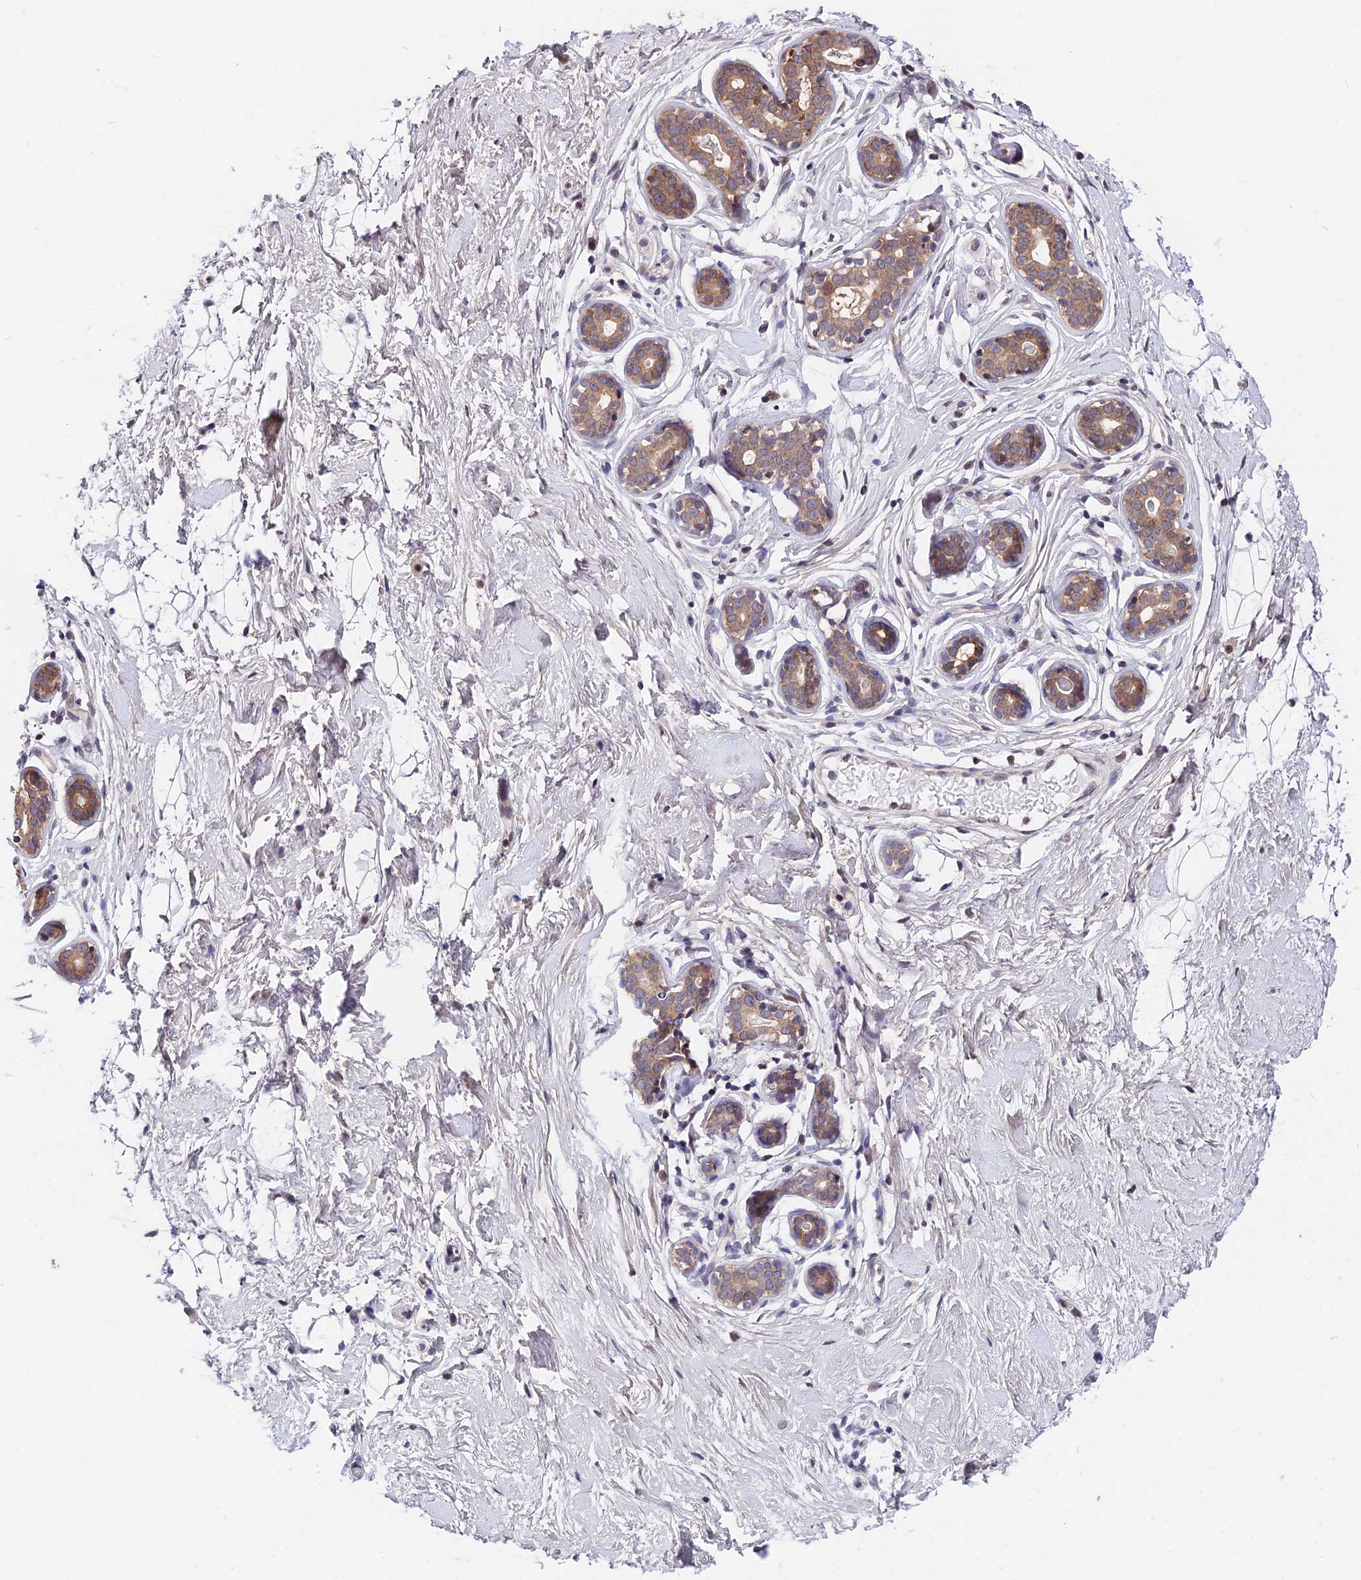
{"staining": {"intensity": "negative", "quantity": "none", "location": "none"}, "tissue": "breast", "cell_type": "Adipocytes", "image_type": "normal", "snomed": [{"axis": "morphology", "description": "Normal tissue, NOS"}, {"axis": "topography", "description": "Breast"}], "caption": "Immunohistochemistry (IHC) of unremarkable human breast reveals no staining in adipocytes.", "gene": "INPP4A", "patient": {"sex": "female", "age": 23}}